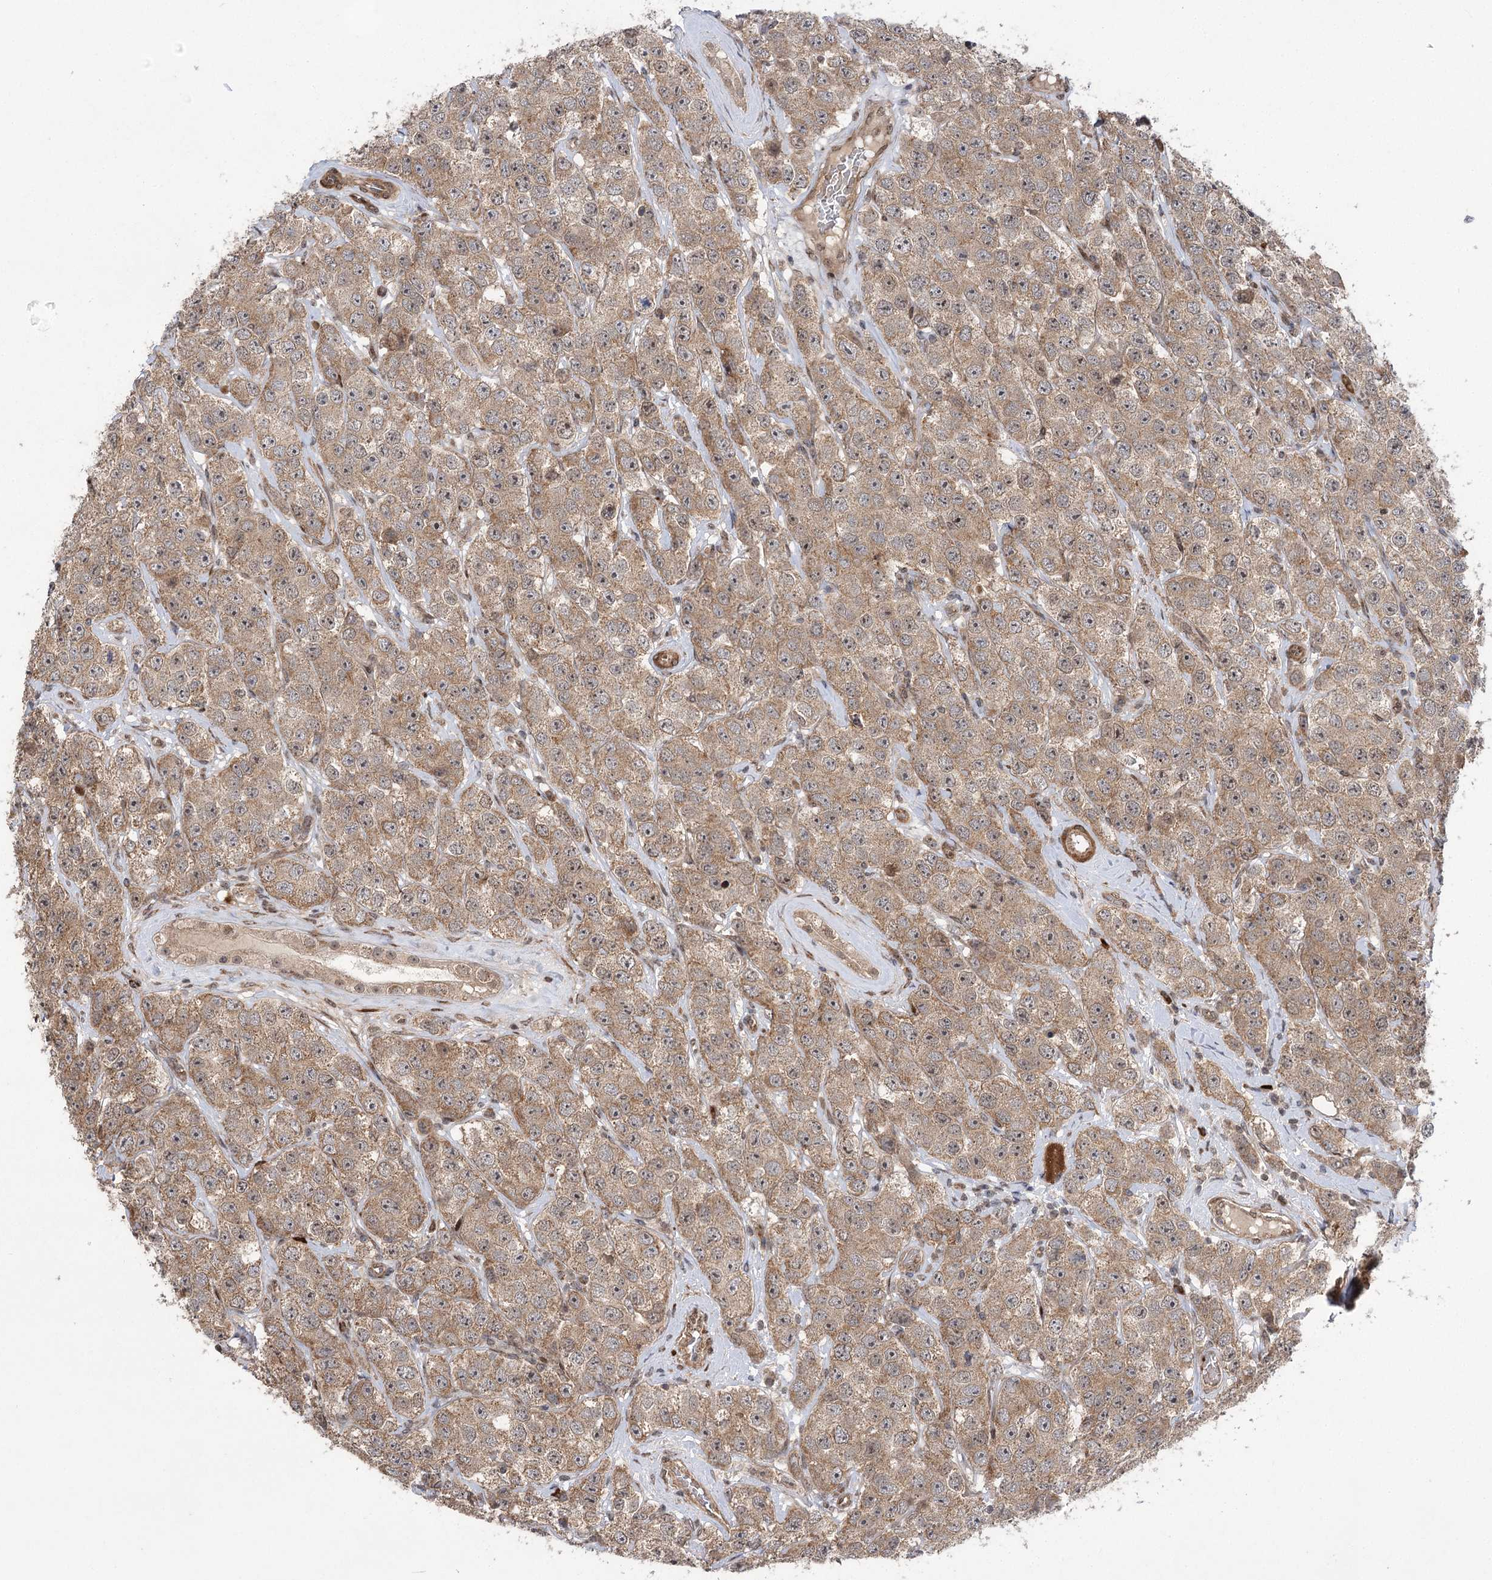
{"staining": {"intensity": "weak", "quantity": ">75%", "location": "cytoplasmic/membranous"}, "tissue": "testis cancer", "cell_type": "Tumor cells", "image_type": "cancer", "snomed": [{"axis": "morphology", "description": "Seminoma, NOS"}, {"axis": "topography", "description": "Testis"}], "caption": "Testis seminoma stained with DAB IHC displays low levels of weak cytoplasmic/membranous positivity in approximately >75% of tumor cells. (brown staining indicates protein expression, while blue staining denotes nuclei).", "gene": "TENM2", "patient": {"sex": "male", "age": 28}}